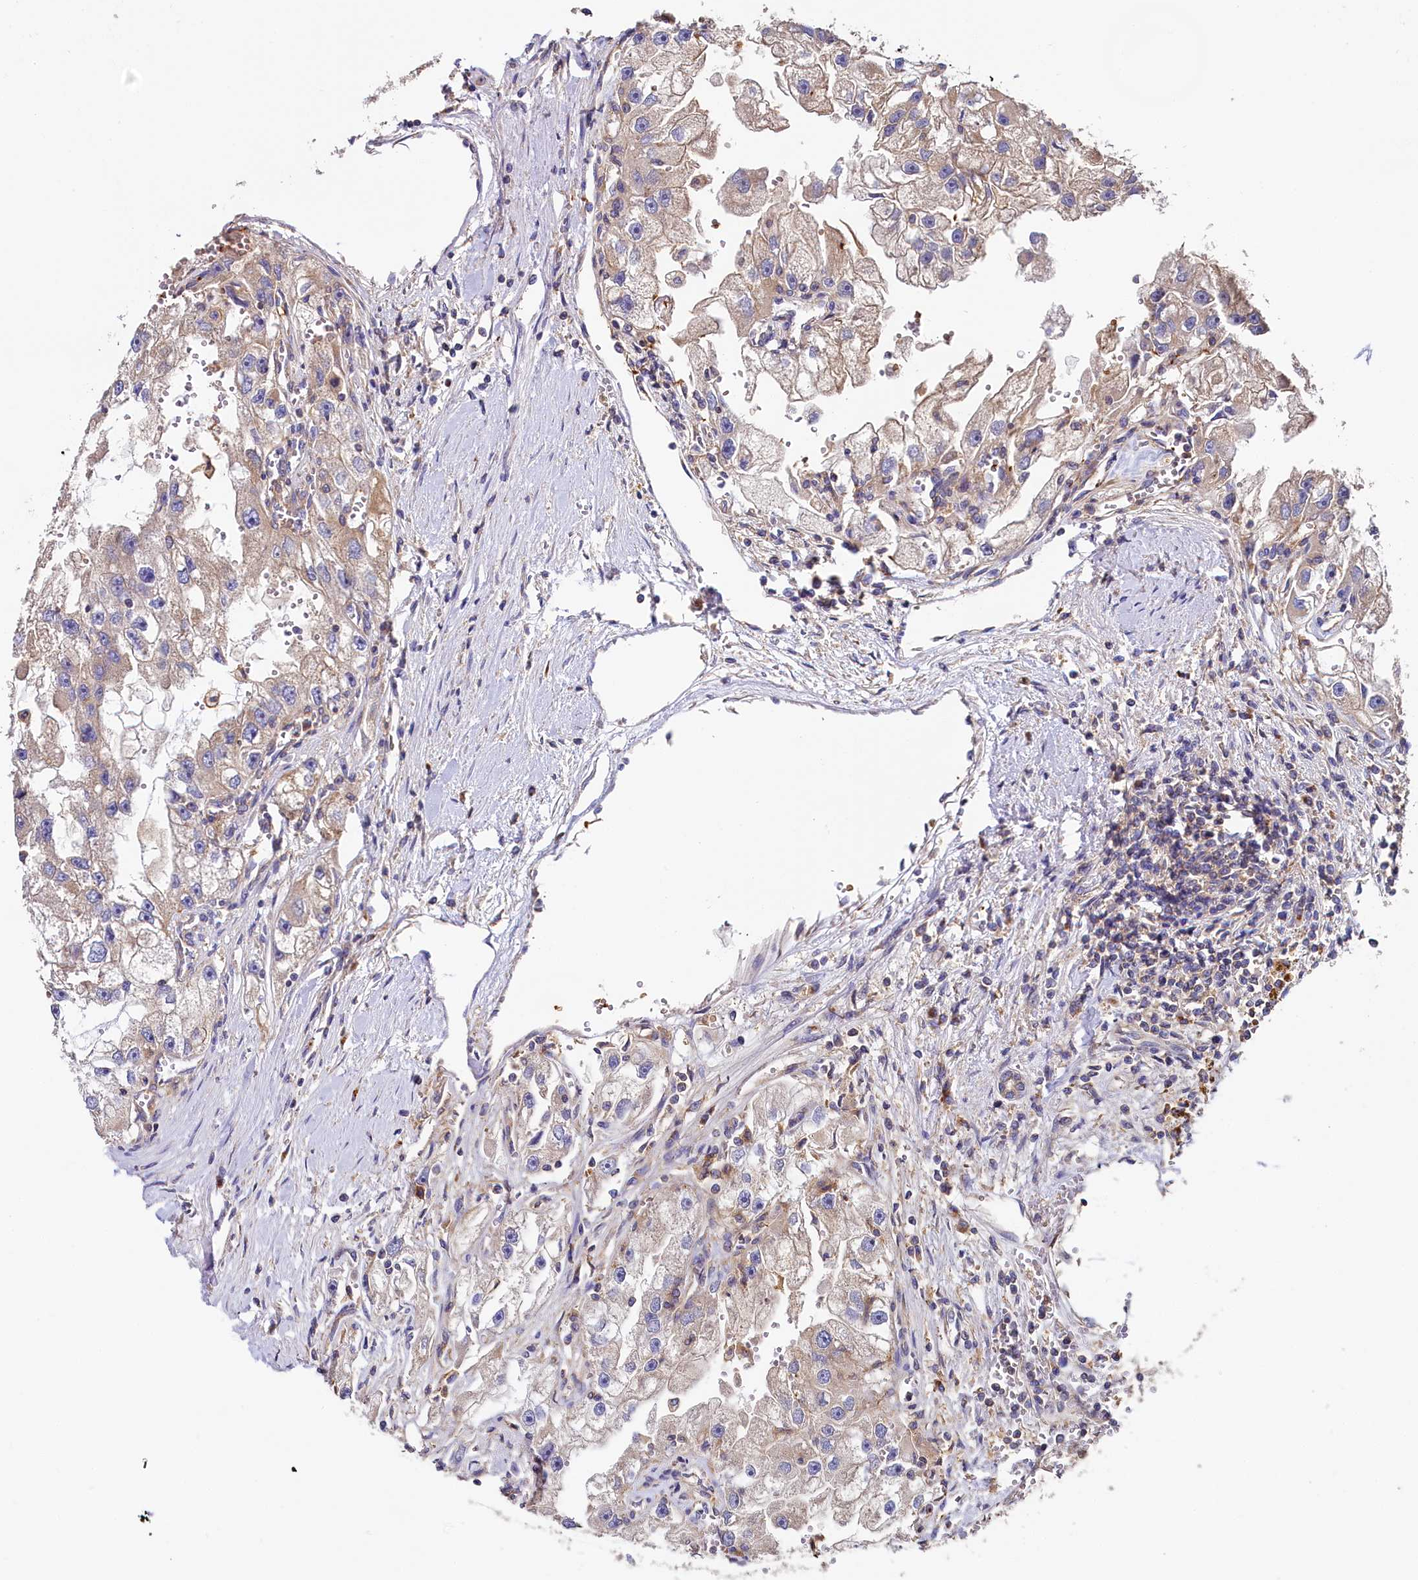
{"staining": {"intensity": "weak", "quantity": "<25%", "location": "cytoplasmic/membranous"}, "tissue": "renal cancer", "cell_type": "Tumor cells", "image_type": "cancer", "snomed": [{"axis": "morphology", "description": "Adenocarcinoma, NOS"}, {"axis": "topography", "description": "Kidney"}], "caption": "High power microscopy histopathology image of an immunohistochemistry (IHC) photomicrograph of renal cancer, revealing no significant positivity in tumor cells.", "gene": "PPIP5K1", "patient": {"sex": "male", "age": 63}}